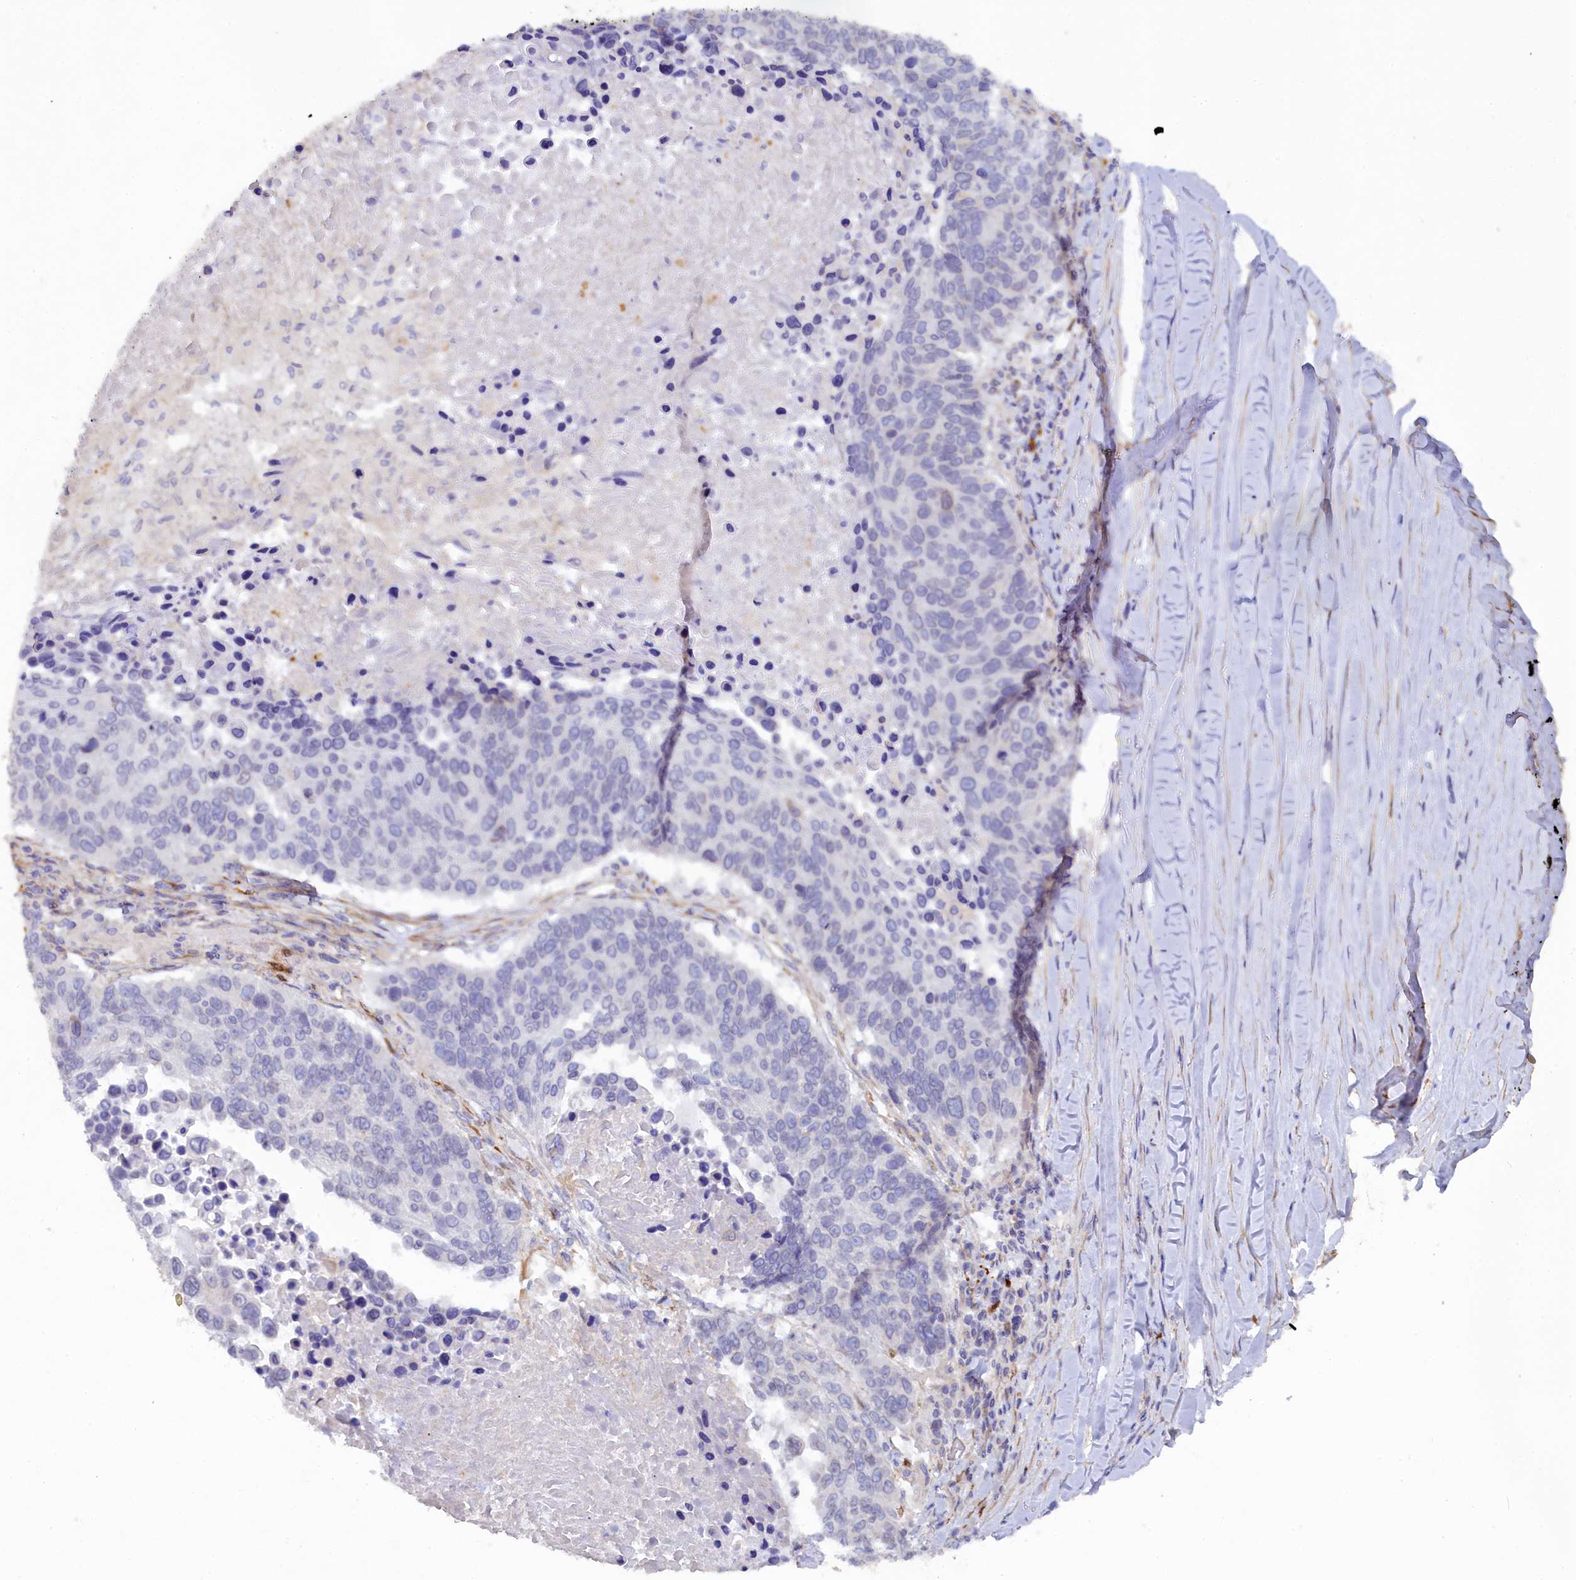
{"staining": {"intensity": "negative", "quantity": "none", "location": "none"}, "tissue": "lung cancer", "cell_type": "Tumor cells", "image_type": "cancer", "snomed": [{"axis": "morphology", "description": "Normal tissue, NOS"}, {"axis": "morphology", "description": "Squamous cell carcinoma, NOS"}, {"axis": "topography", "description": "Lymph node"}, {"axis": "topography", "description": "Lung"}], "caption": "High power microscopy micrograph of an IHC histopathology image of squamous cell carcinoma (lung), revealing no significant positivity in tumor cells.", "gene": "POGLUT3", "patient": {"sex": "male", "age": 66}}